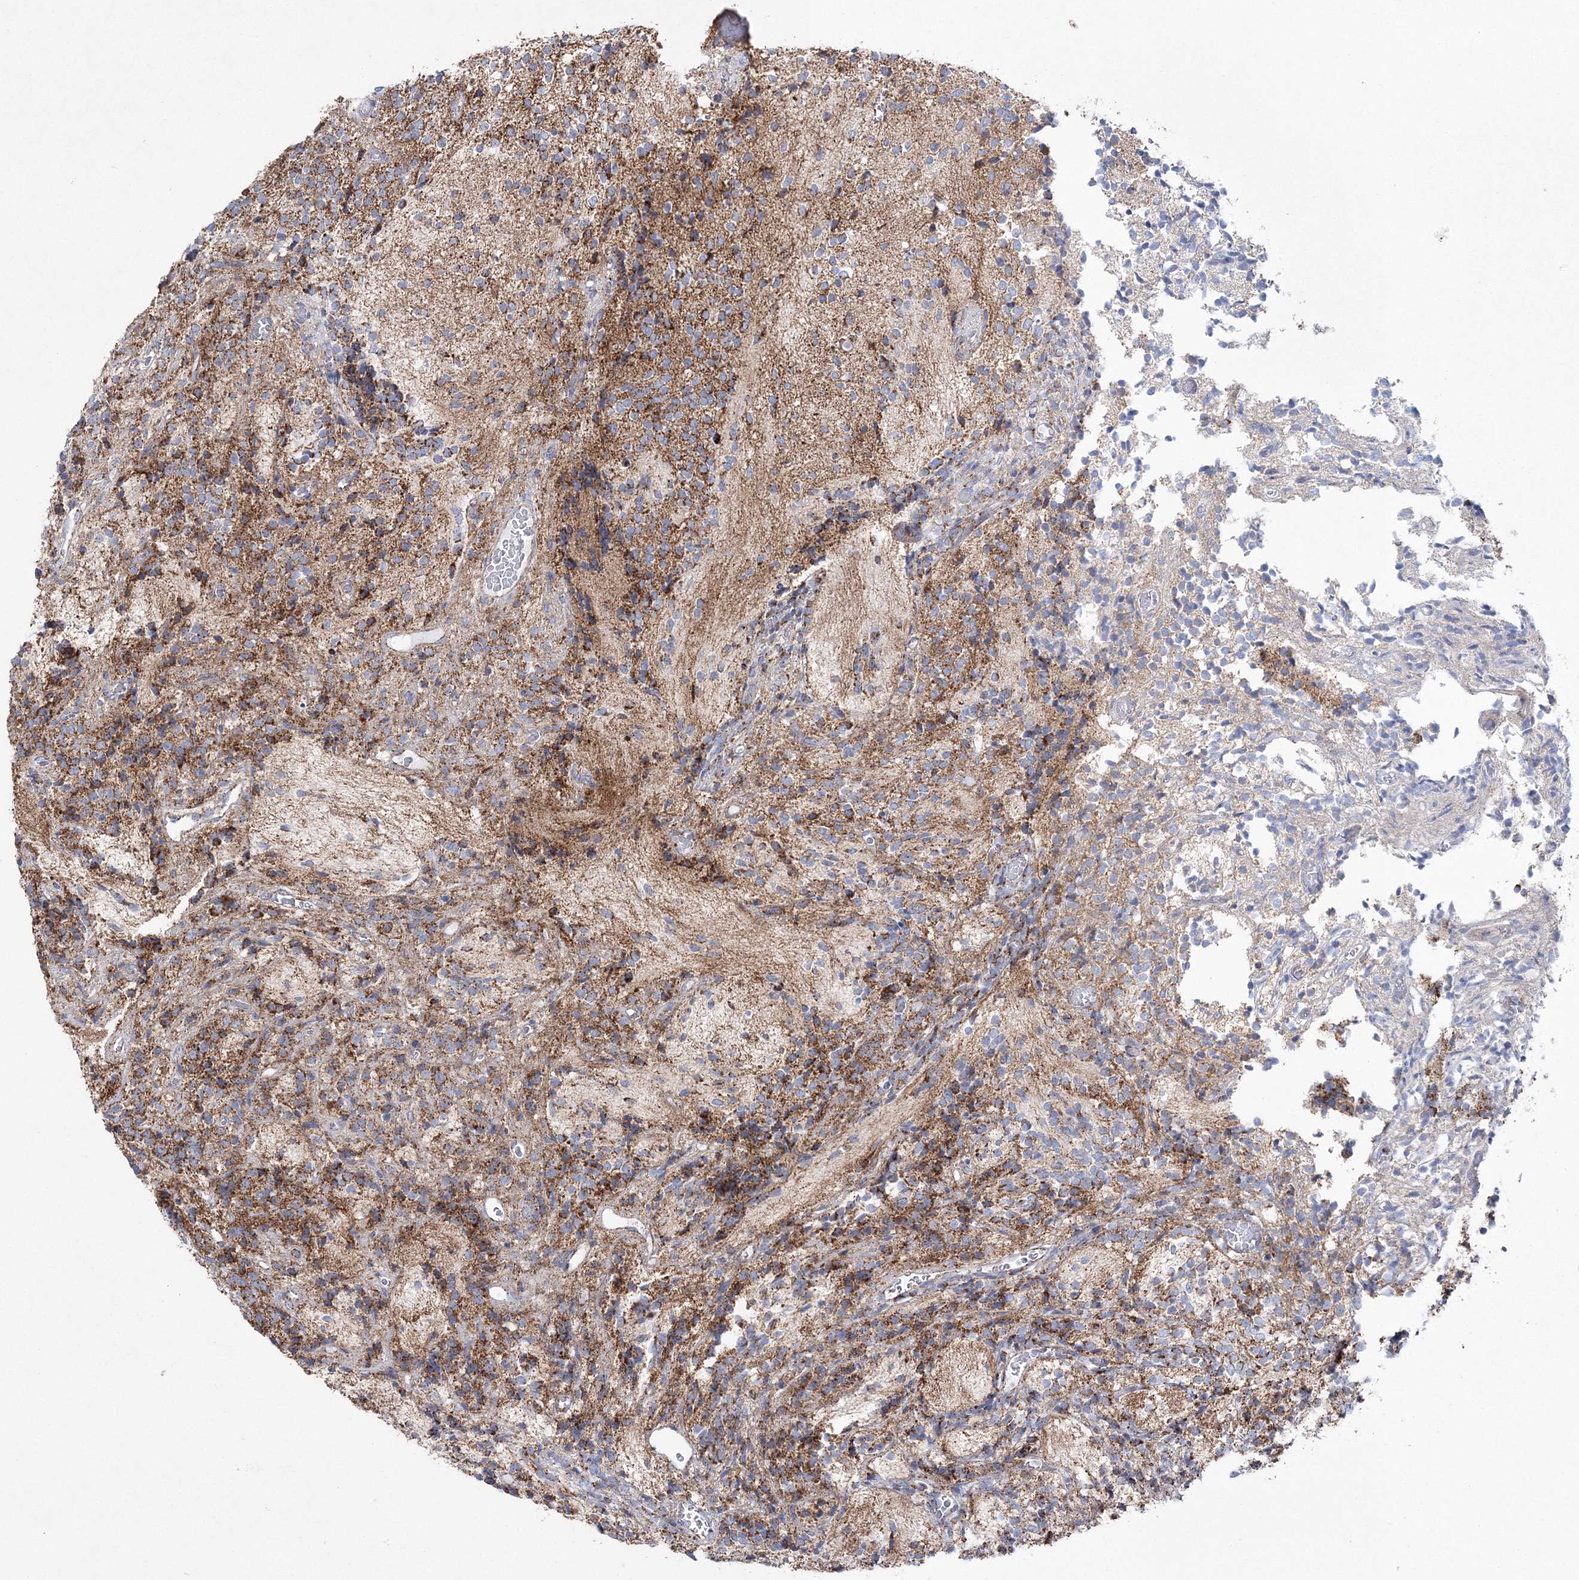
{"staining": {"intensity": "moderate", "quantity": "25%-75%", "location": "cytoplasmic/membranous"}, "tissue": "glioma", "cell_type": "Tumor cells", "image_type": "cancer", "snomed": [{"axis": "morphology", "description": "Glioma, malignant, Low grade"}, {"axis": "topography", "description": "Brain"}], "caption": "Protein expression by immunohistochemistry demonstrates moderate cytoplasmic/membranous expression in about 25%-75% of tumor cells in glioma.", "gene": "HIBCH", "patient": {"sex": "female", "age": 1}}